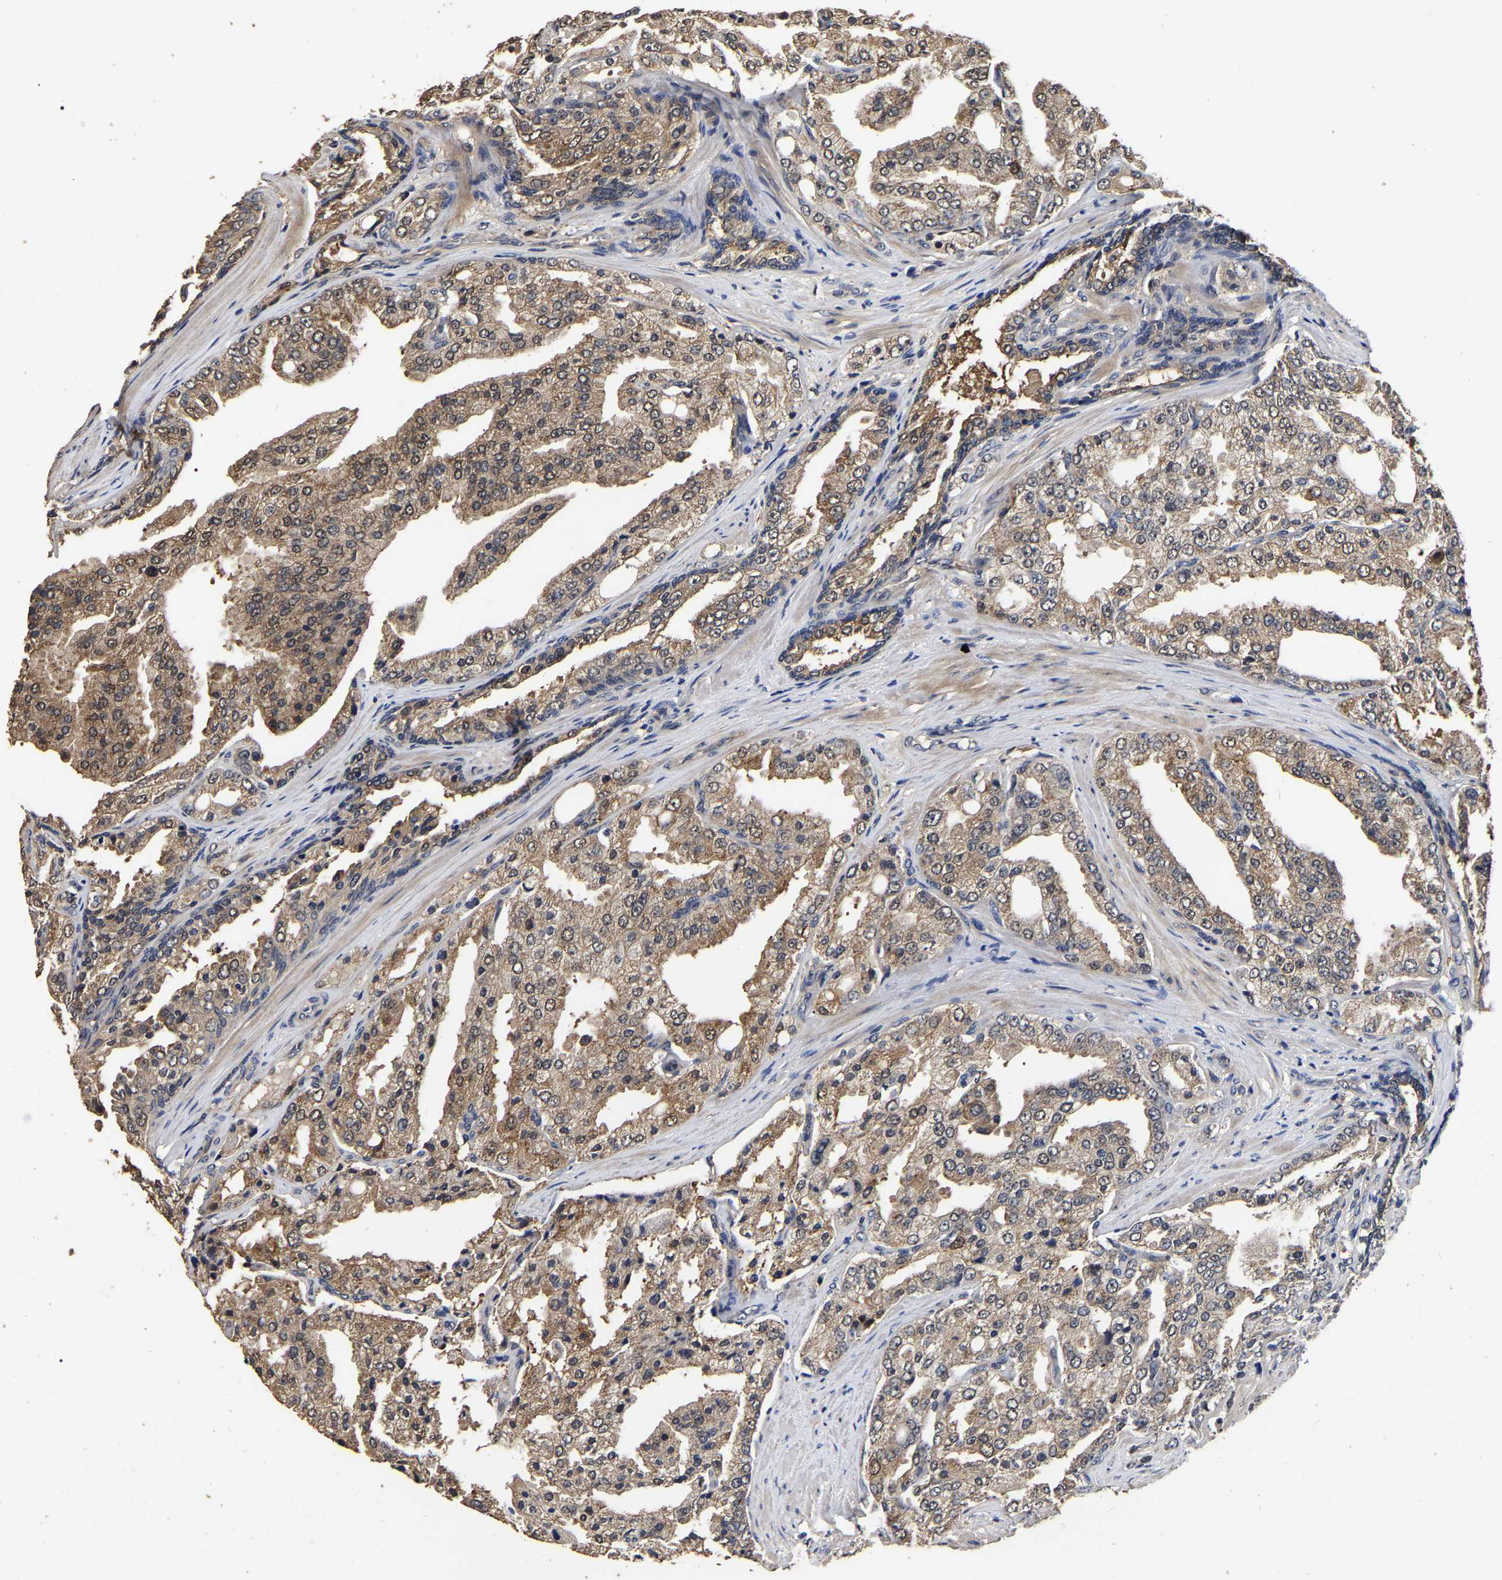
{"staining": {"intensity": "moderate", "quantity": ">75%", "location": "cytoplasmic/membranous"}, "tissue": "prostate cancer", "cell_type": "Tumor cells", "image_type": "cancer", "snomed": [{"axis": "morphology", "description": "Adenocarcinoma, High grade"}, {"axis": "topography", "description": "Prostate"}], "caption": "Prostate high-grade adenocarcinoma was stained to show a protein in brown. There is medium levels of moderate cytoplasmic/membranous staining in about >75% of tumor cells.", "gene": "STK32C", "patient": {"sex": "male", "age": 50}}